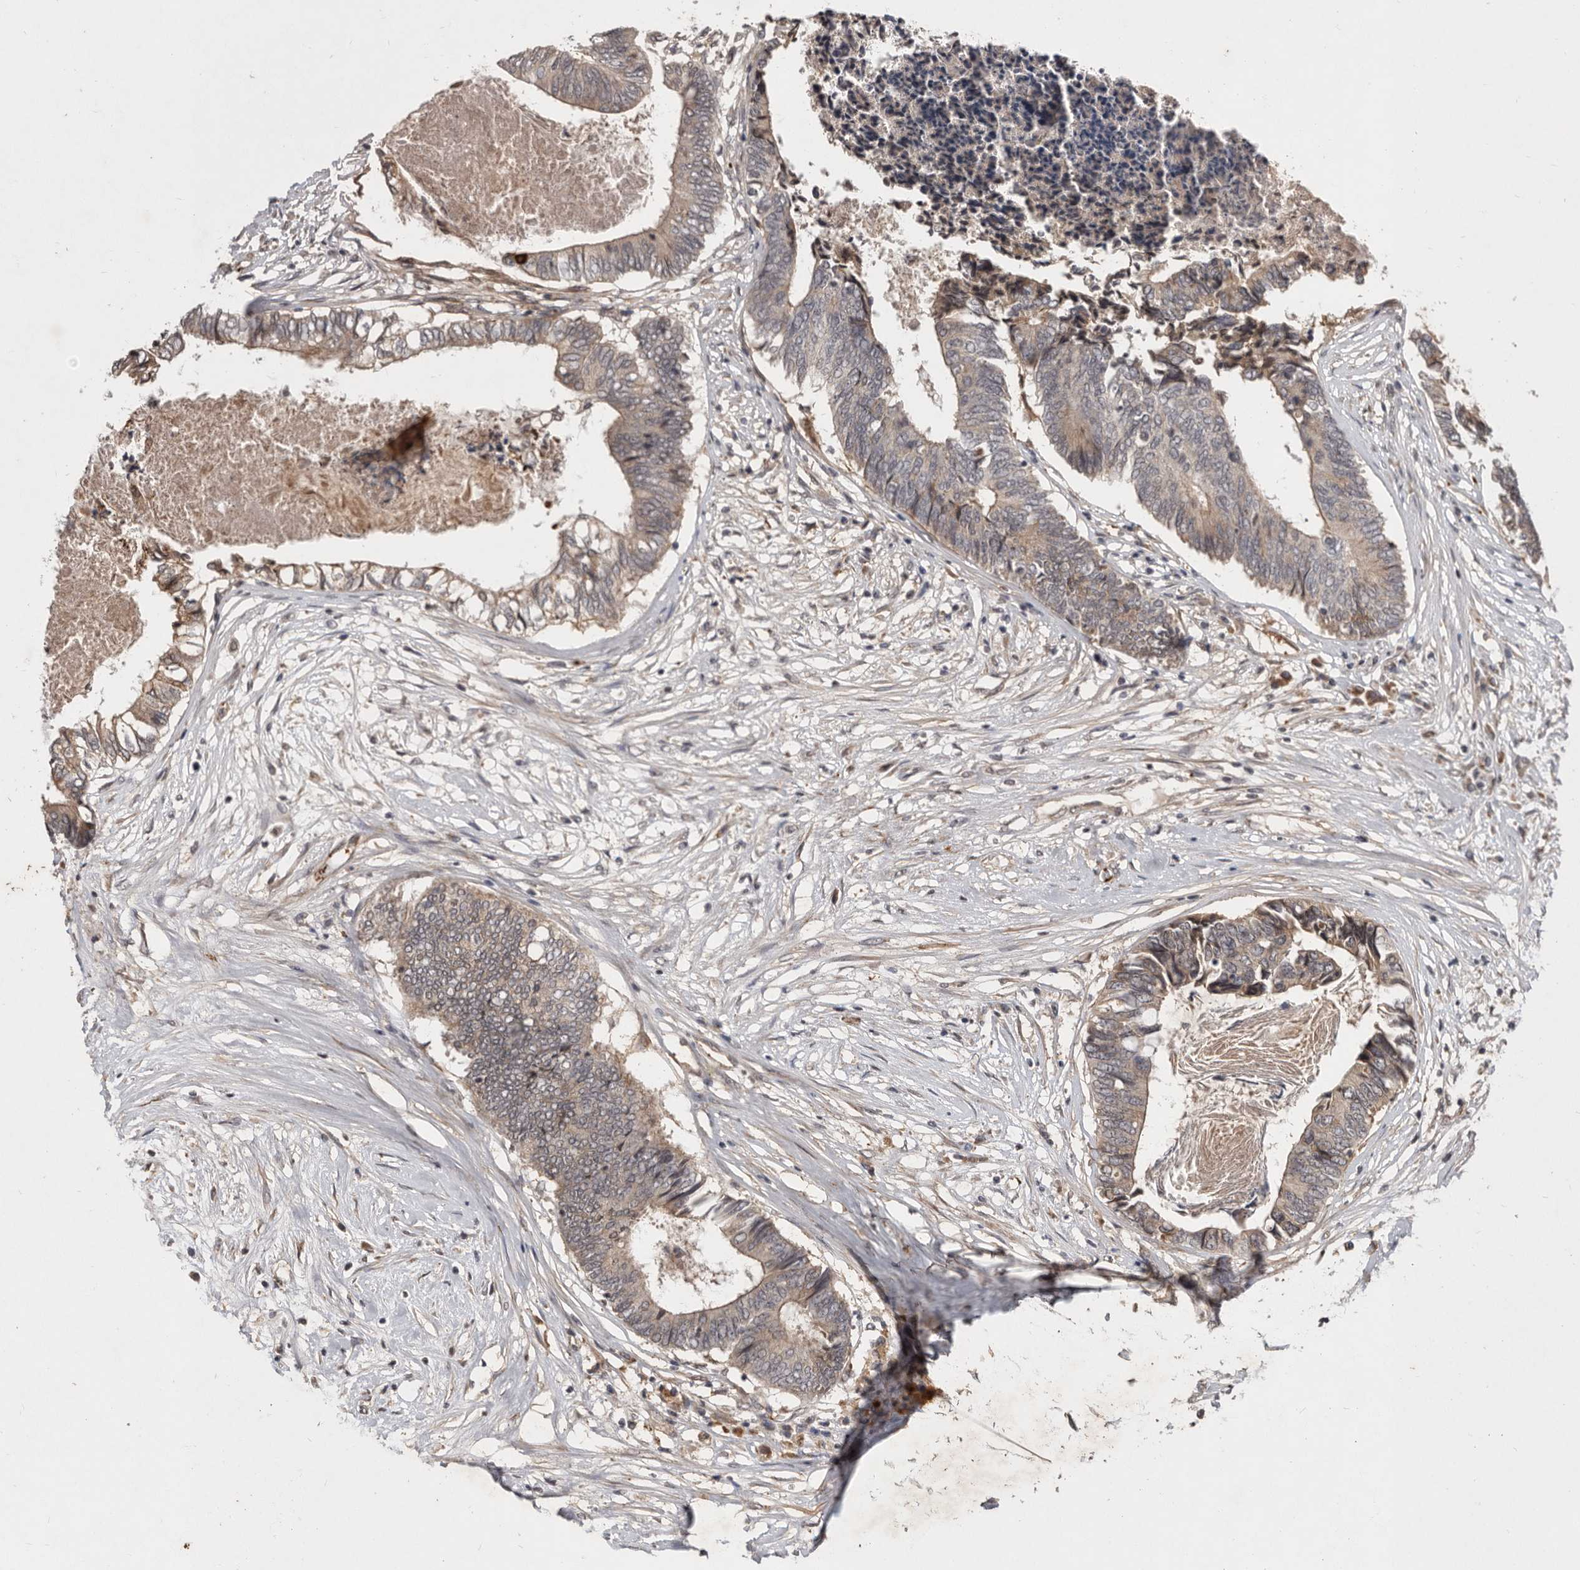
{"staining": {"intensity": "weak", "quantity": "25%-75%", "location": "cytoplasmic/membranous"}, "tissue": "colorectal cancer", "cell_type": "Tumor cells", "image_type": "cancer", "snomed": [{"axis": "morphology", "description": "Adenocarcinoma, NOS"}, {"axis": "topography", "description": "Rectum"}], "caption": "IHC histopathology image of neoplastic tissue: human colorectal adenocarcinoma stained using immunohistochemistry shows low levels of weak protein expression localized specifically in the cytoplasmic/membranous of tumor cells, appearing as a cytoplasmic/membranous brown color.", "gene": "DNAJC28", "patient": {"sex": "male", "age": 63}}